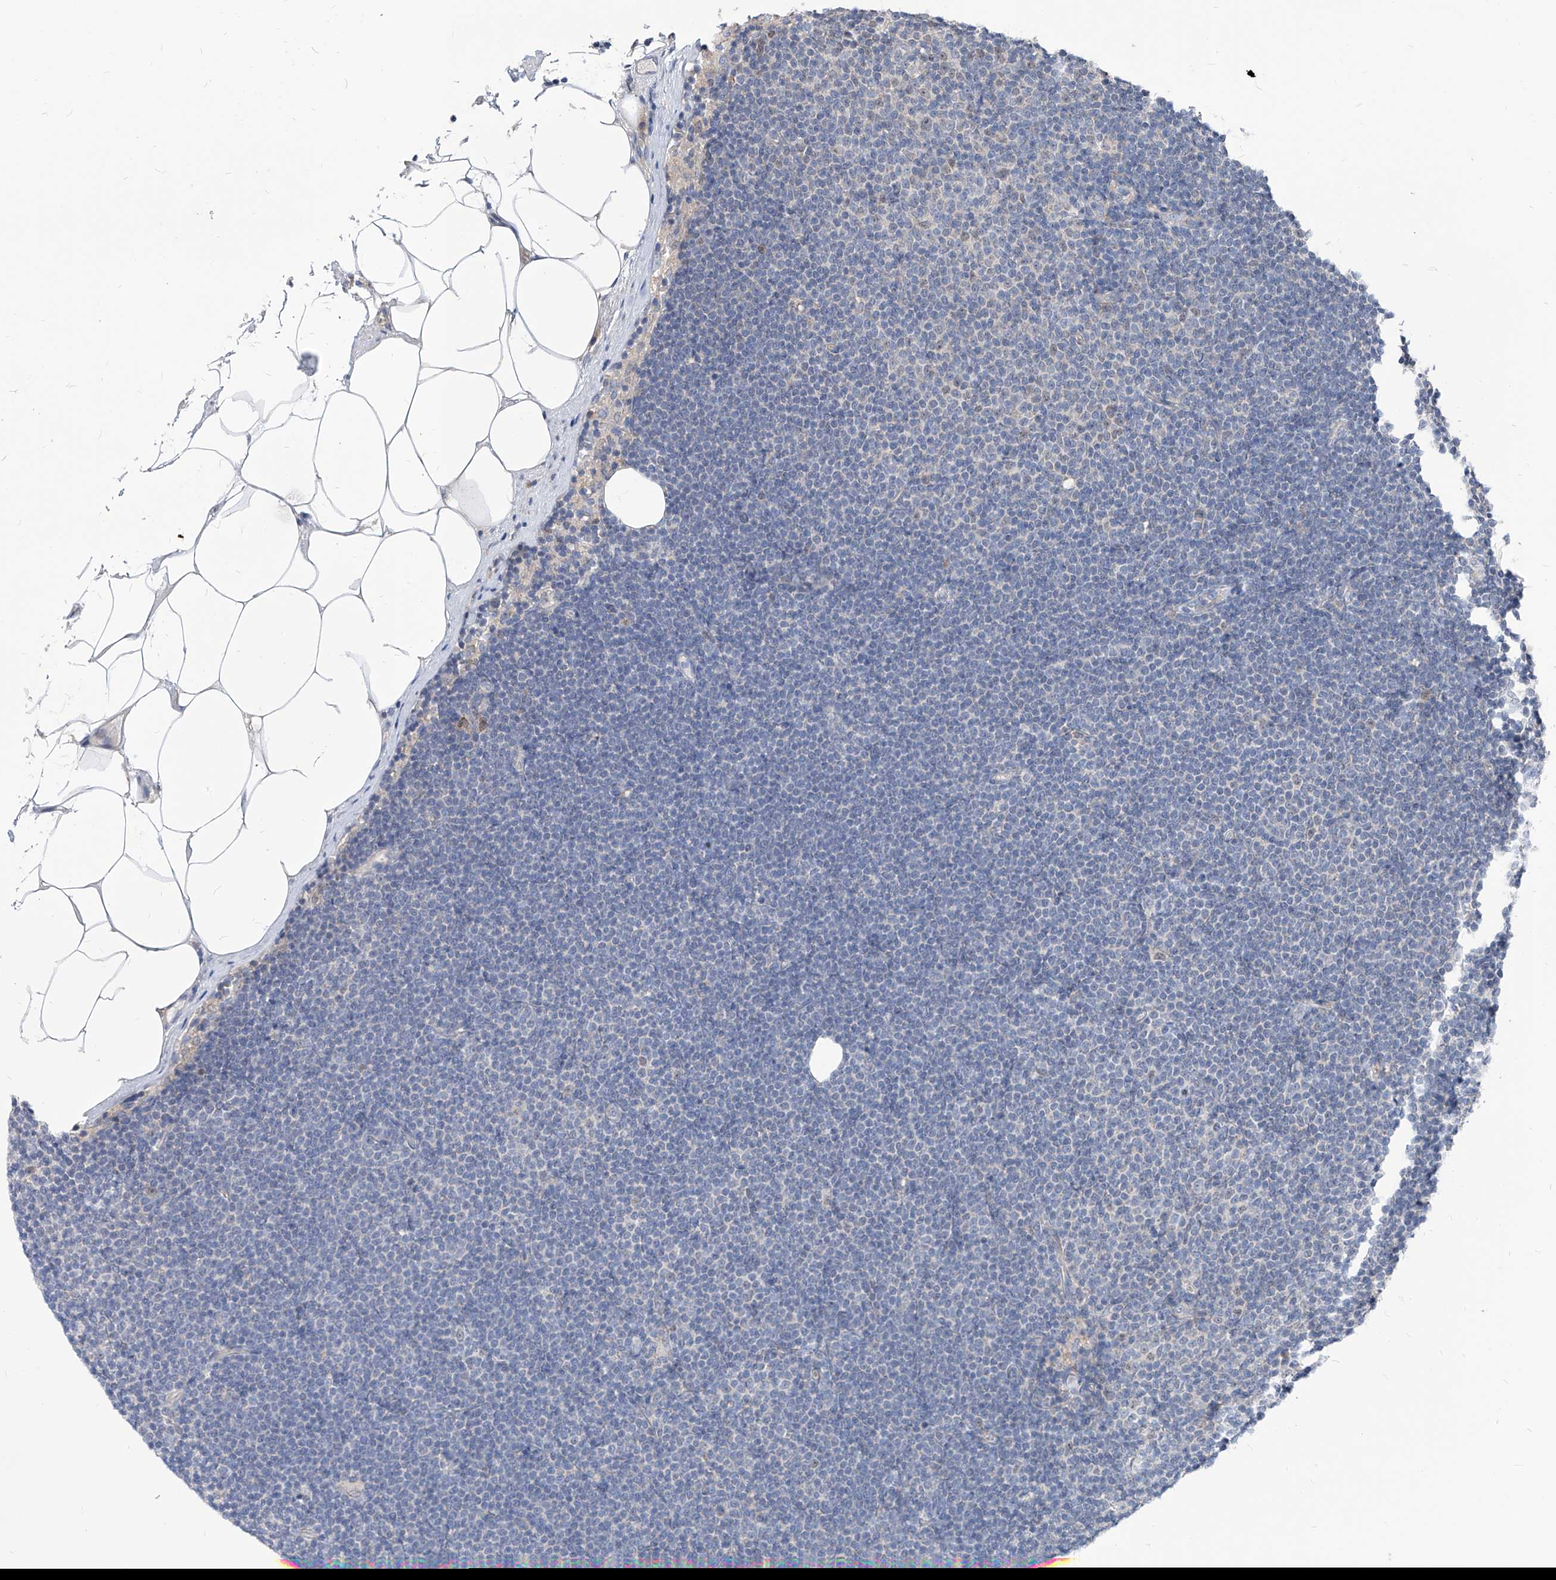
{"staining": {"intensity": "negative", "quantity": "none", "location": "none"}, "tissue": "lymphoma", "cell_type": "Tumor cells", "image_type": "cancer", "snomed": [{"axis": "morphology", "description": "Malignant lymphoma, non-Hodgkin's type, Low grade"}, {"axis": "topography", "description": "Lymph node"}], "caption": "There is no significant expression in tumor cells of lymphoma.", "gene": "AGPS", "patient": {"sex": "female", "age": 53}}